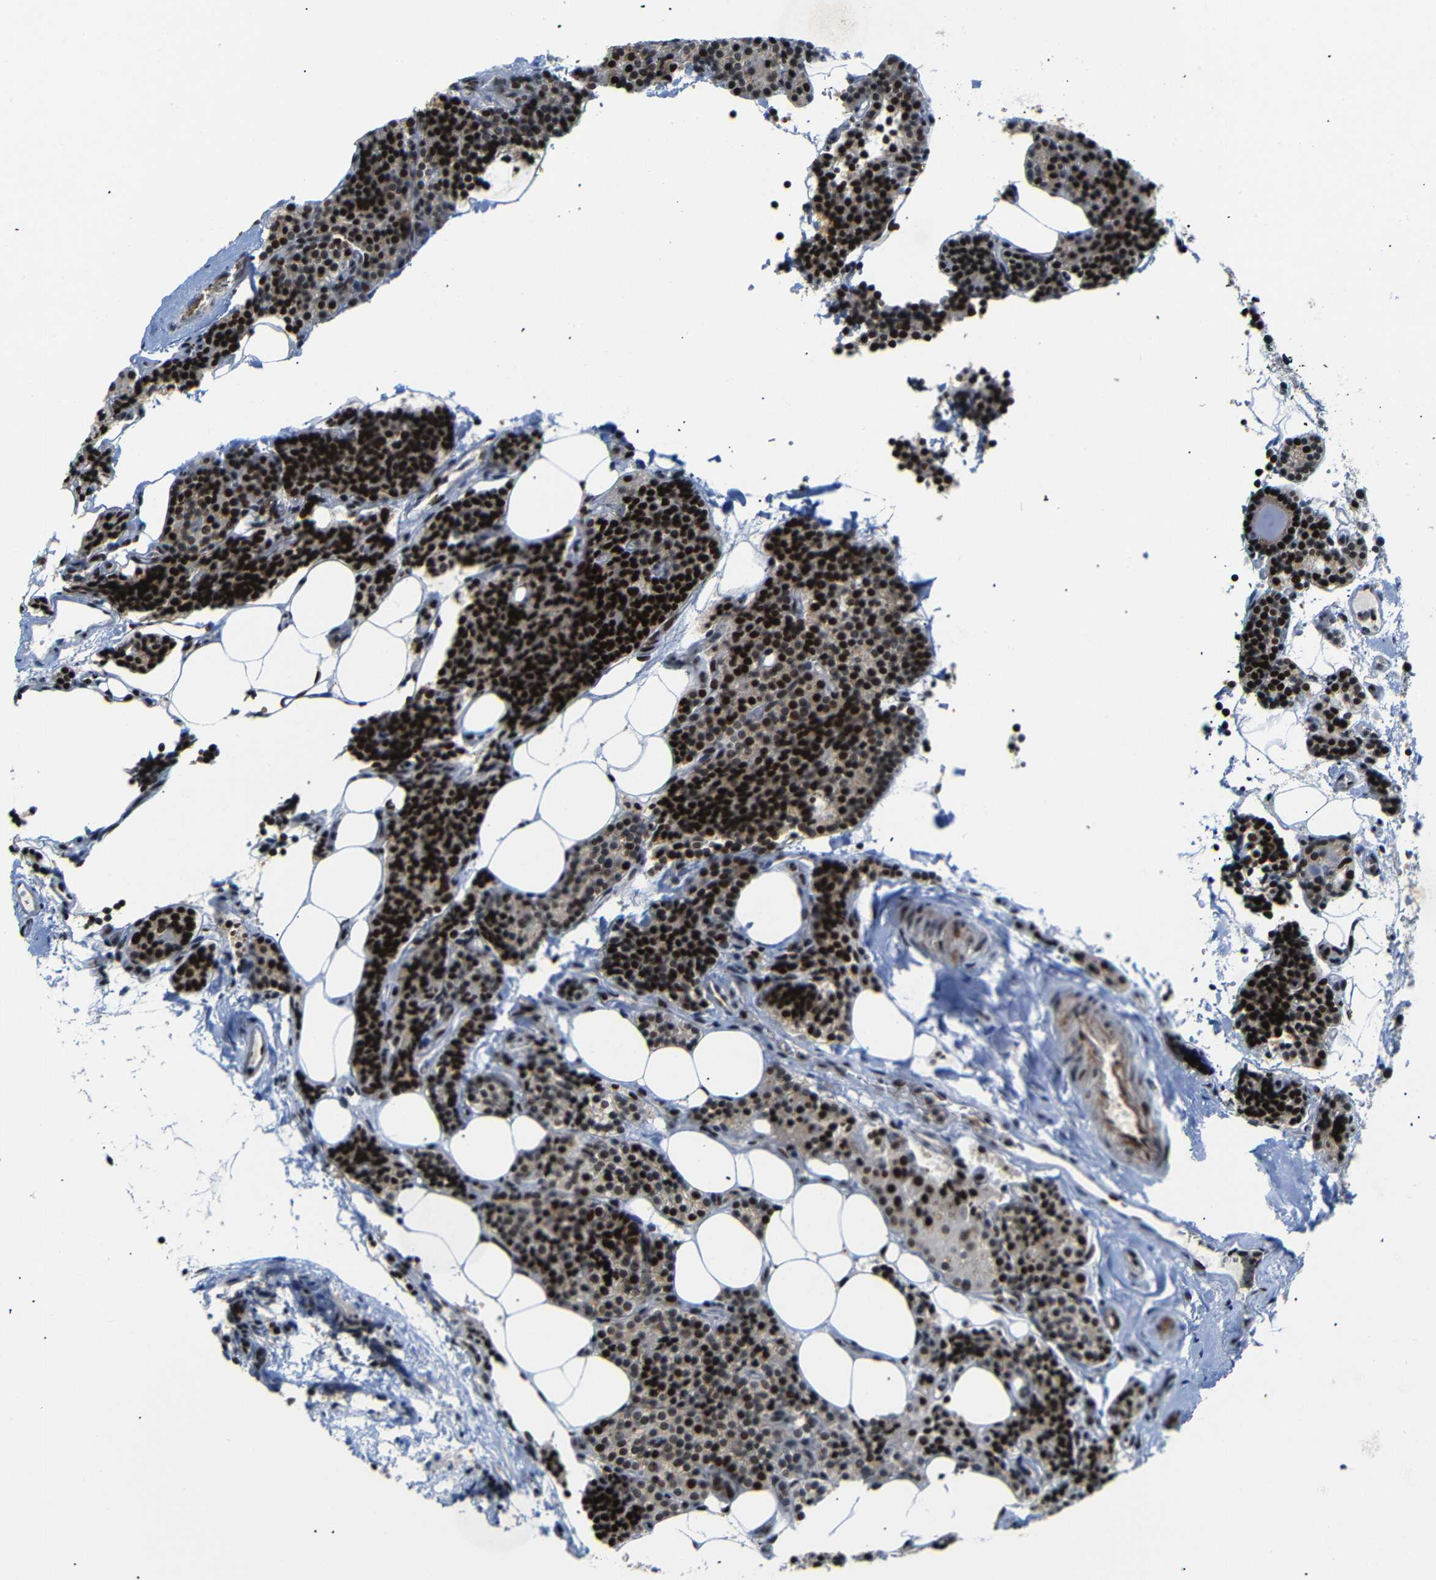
{"staining": {"intensity": "strong", "quantity": ">75%", "location": "nuclear"}, "tissue": "parathyroid gland", "cell_type": "Glandular cells", "image_type": "normal", "snomed": [{"axis": "morphology", "description": "Normal tissue, NOS"}, {"axis": "morphology", "description": "Adenoma, NOS"}, {"axis": "topography", "description": "Parathyroid gland"}], "caption": "High-magnification brightfield microscopy of normal parathyroid gland stained with DAB (brown) and counterstained with hematoxylin (blue). glandular cells exhibit strong nuclear expression is present in approximately>75% of cells.", "gene": "SETDB2", "patient": {"sex": "female", "age": 70}}